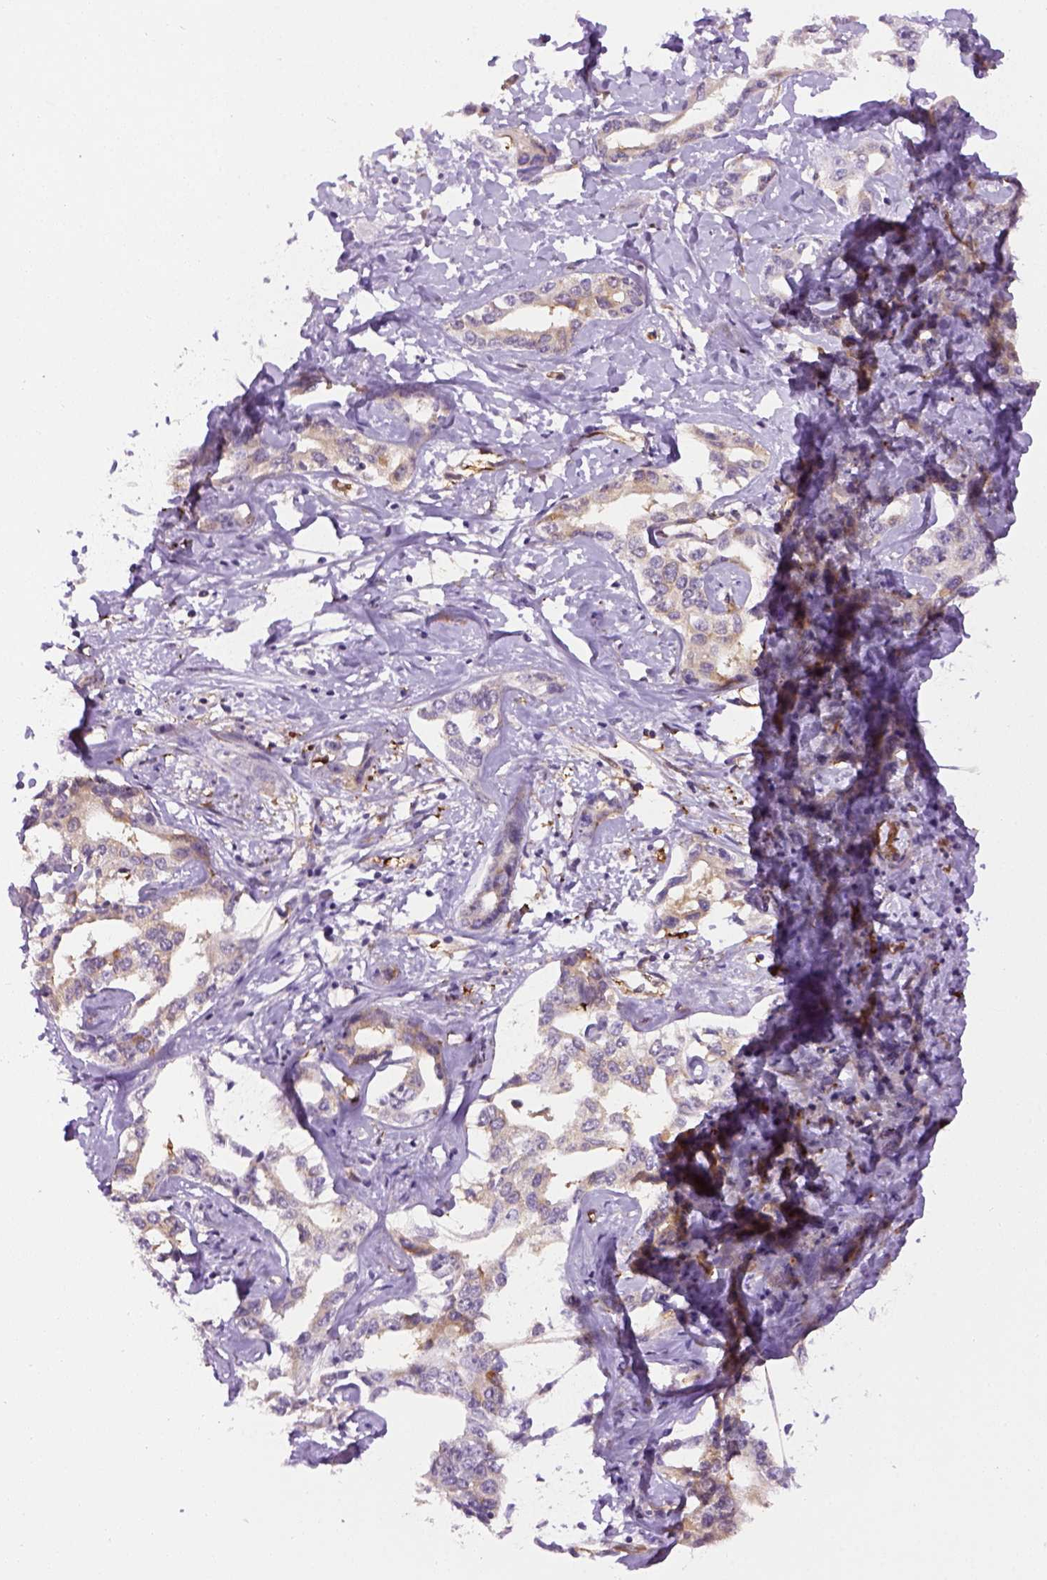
{"staining": {"intensity": "moderate", "quantity": "<25%", "location": "cytoplasmic/membranous"}, "tissue": "liver cancer", "cell_type": "Tumor cells", "image_type": "cancer", "snomed": [{"axis": "morphology", "description": "Cholangiocarcinoma"}, {"axis": "topography", "description": "Liver"}], "caption": "IHC (DAB (3,3'-diaminobenzidine)) staining of liver cancer exhibits moderate cytoplasmic/membranous protein staining in approximately <25% of tumor cells.", "gene": "KAZN", "patient": {"sex": "male", "age": 59}}